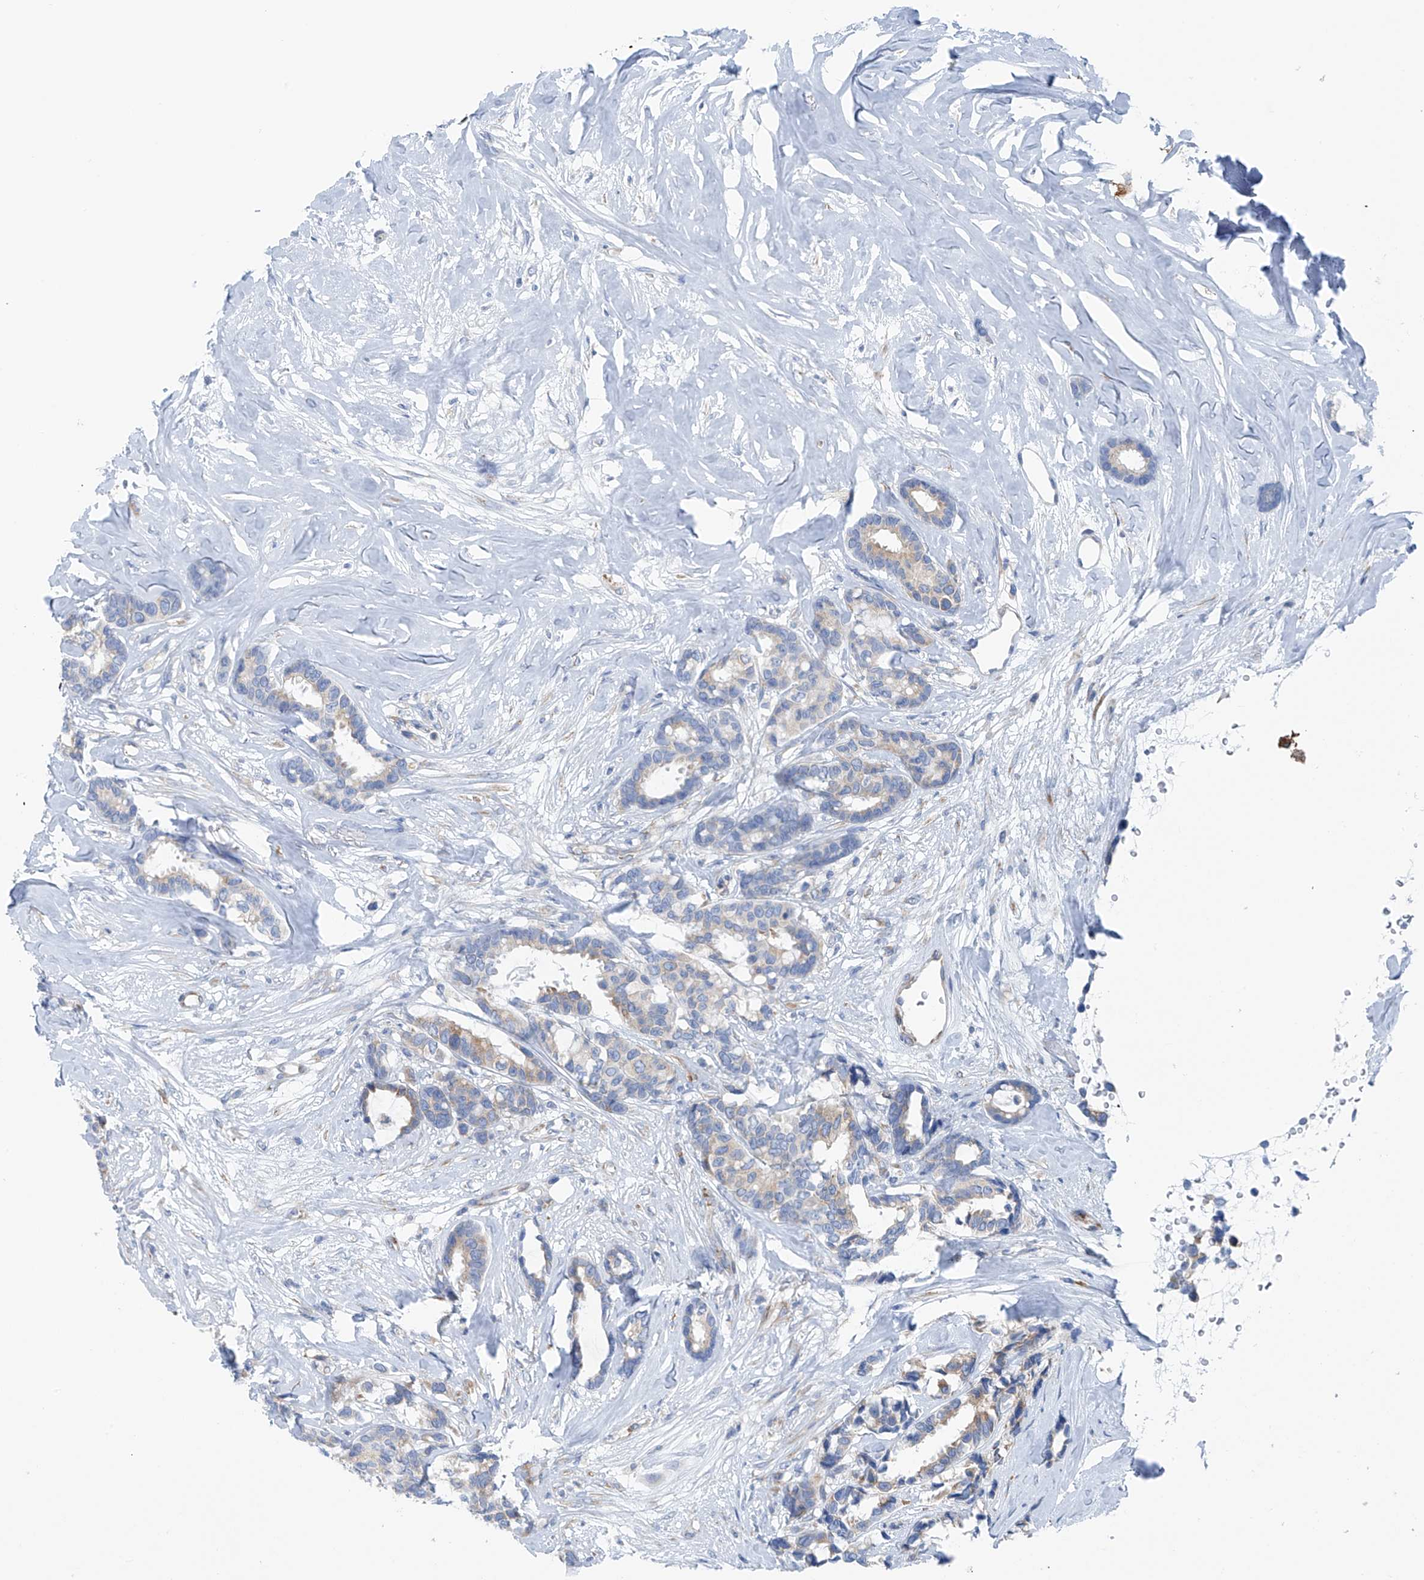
{"staining": {"intensity": "weak", "quantity": "25%-75%", "location": "cytoplasmic/membranous"}, "tissue": "breast cancer", "cell_type": "Tumor cells", "image_type": "cancer", "snomed": [{"axis": "morphology", "description": "Duct carcinoma"}, {"axis": "topography", "description": "Breast"}], "caption": "Protein staining displays weak cytoplasmic/membranous positivity in about 25%-75% of tumor cells in breast intraductal carcinoma.", "gene": "RCN2", "patient": {"sex": "female", "age": 87}}